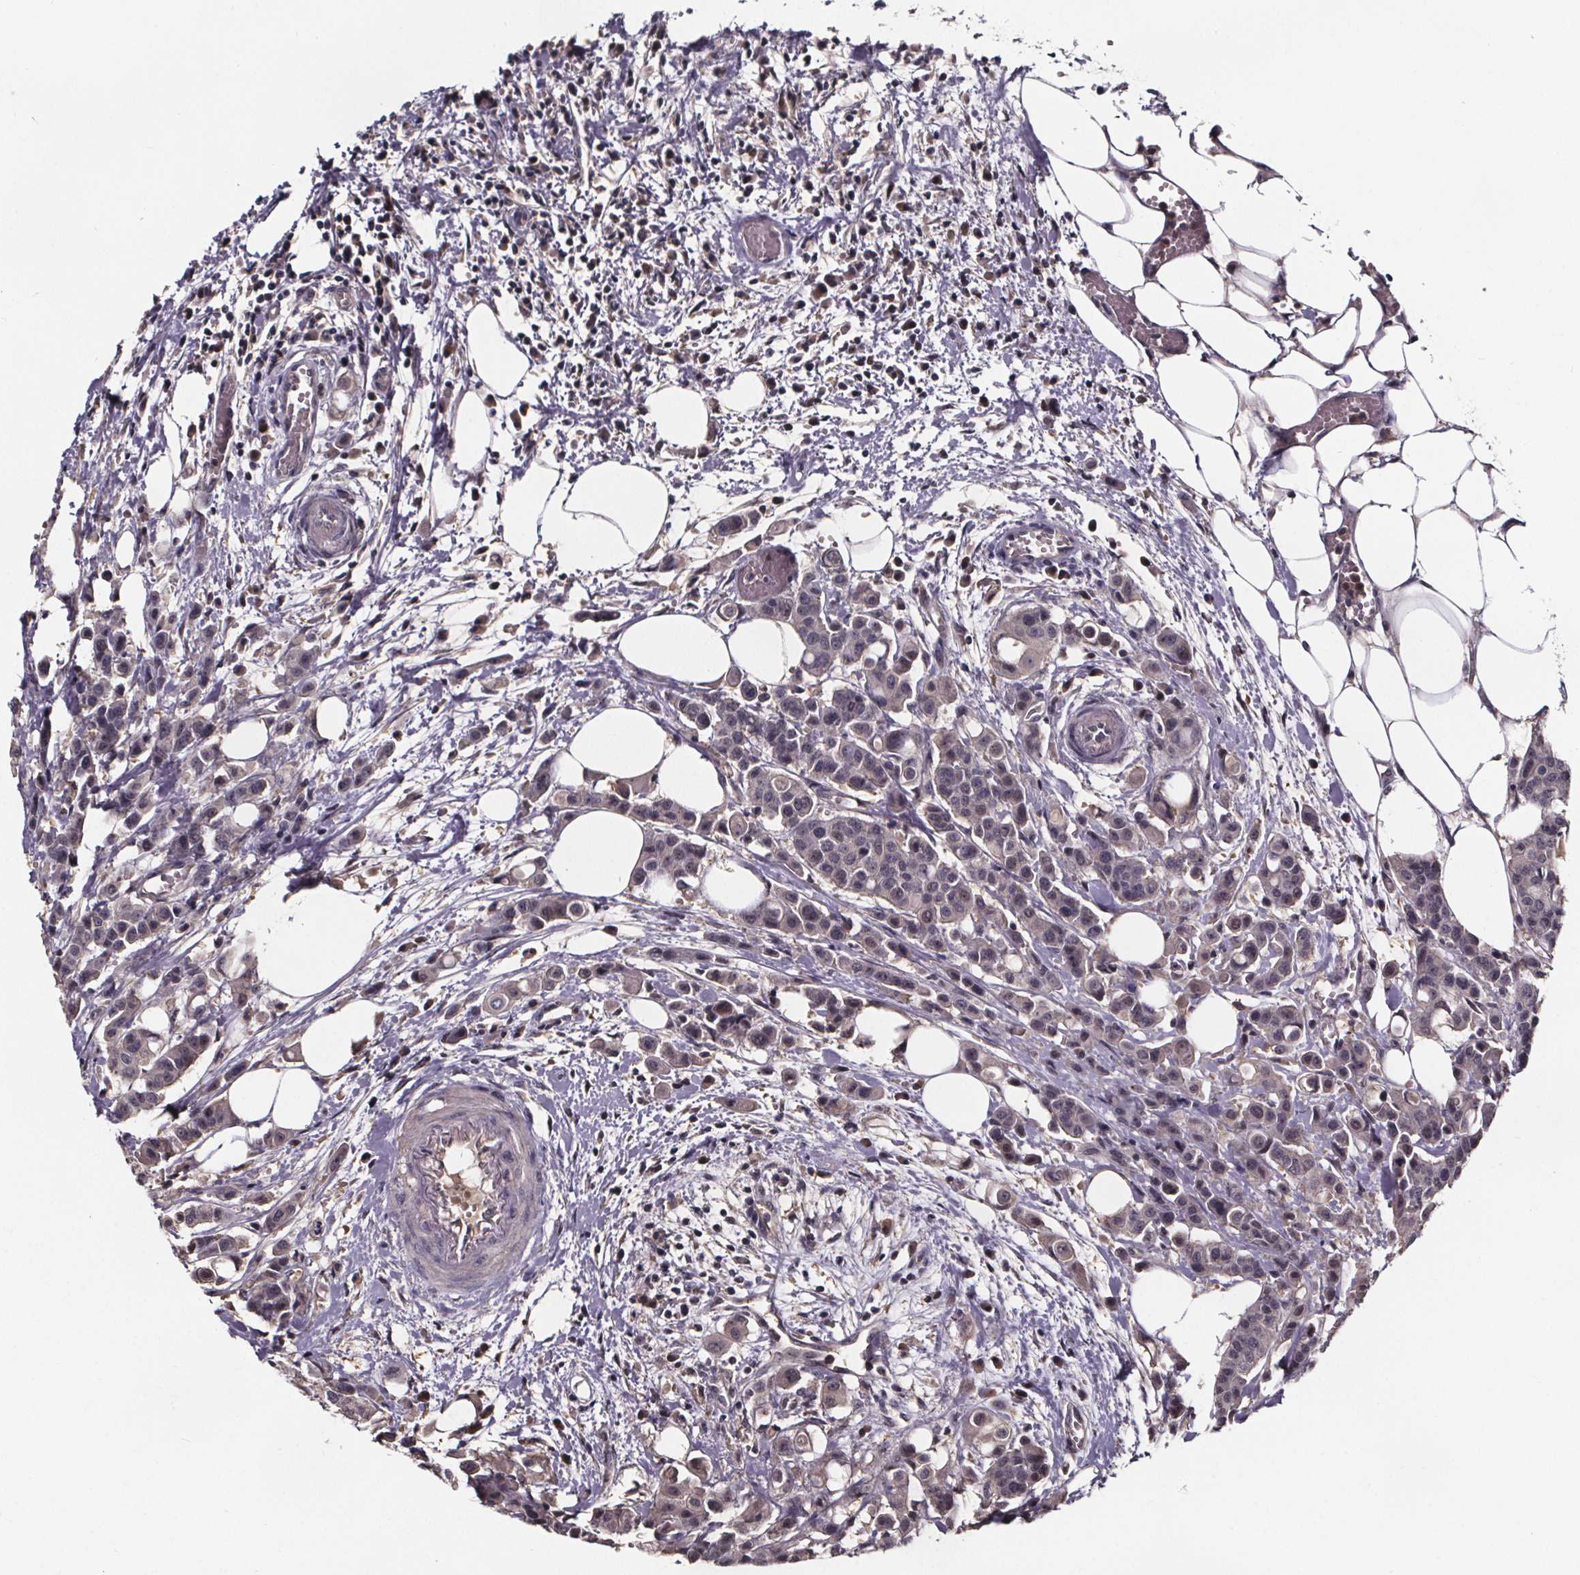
{"staining": {"intensity": "weak", "quantity": "<25%", "location": "cytoplasmic/membranous"}, "tissue": "carcinoid", "cell_type": "Tumor cells", "image_type": "cancer", "snomed": [{"axis": "morphology", "description": "Carcinoid, malignant, NOS"}, {"axis": "topography", "description": "Colon"}], "caption": "Carcinoid was stained to show a protein in brown. There is no significant staining in tumor cells.", "gene": "SMIM1", "patient": {"sex": "male", "age": 81}}